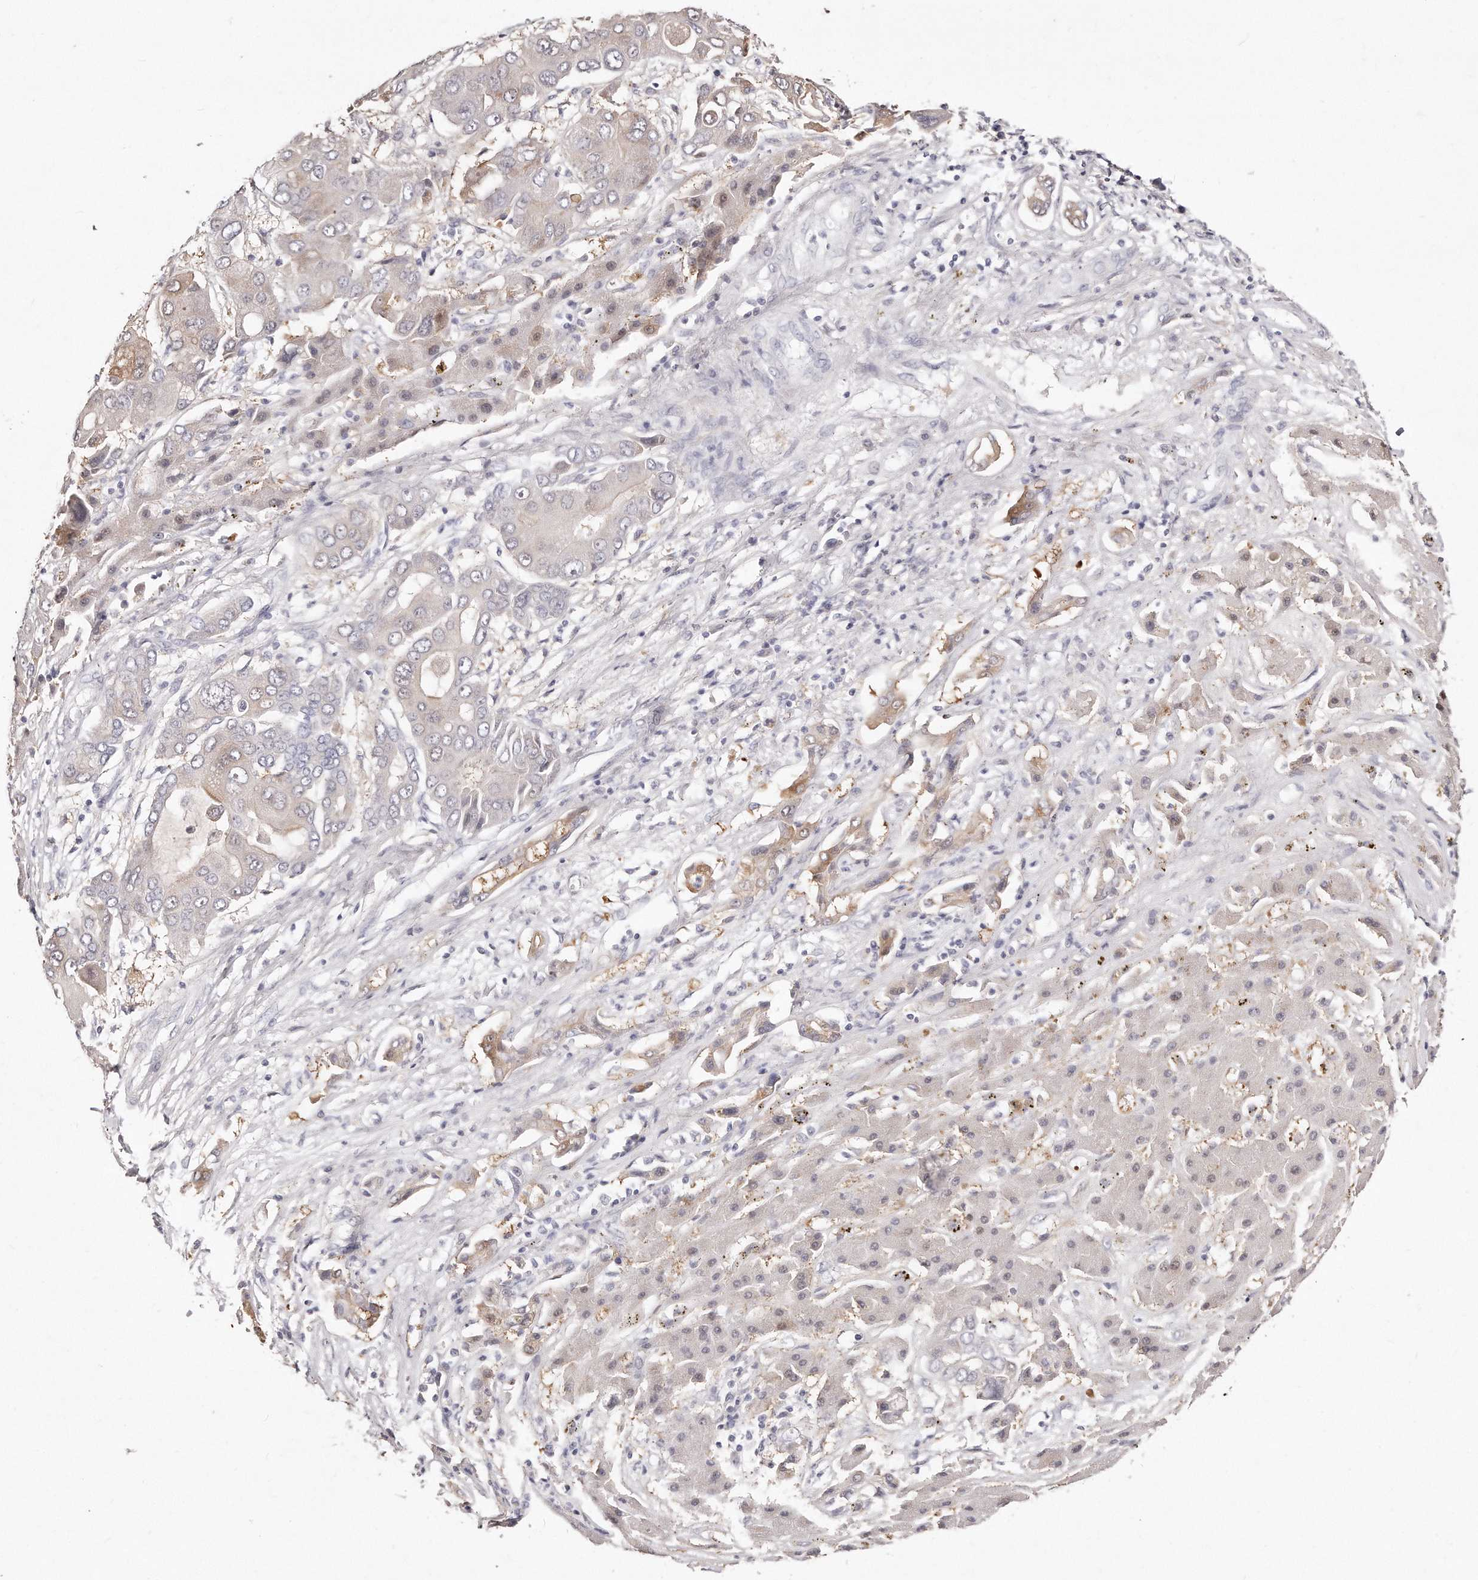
{"staining": {"intensity": "negative", "quantity": "none", "location": "none"}, "tissue": "liver cancer", "cell_type": "Tumor cells", "image_type": "cancer", "snomed": [{"axis": "morphology", "description": "Cholangiocarcinoma"}, {"axis": "topography", "description": "Liver"}], "caption": "There is no significant positivity in tumor cells of liver cancer.", "gene": "GDA", "patient": {"sex": "male", "age": 67}}